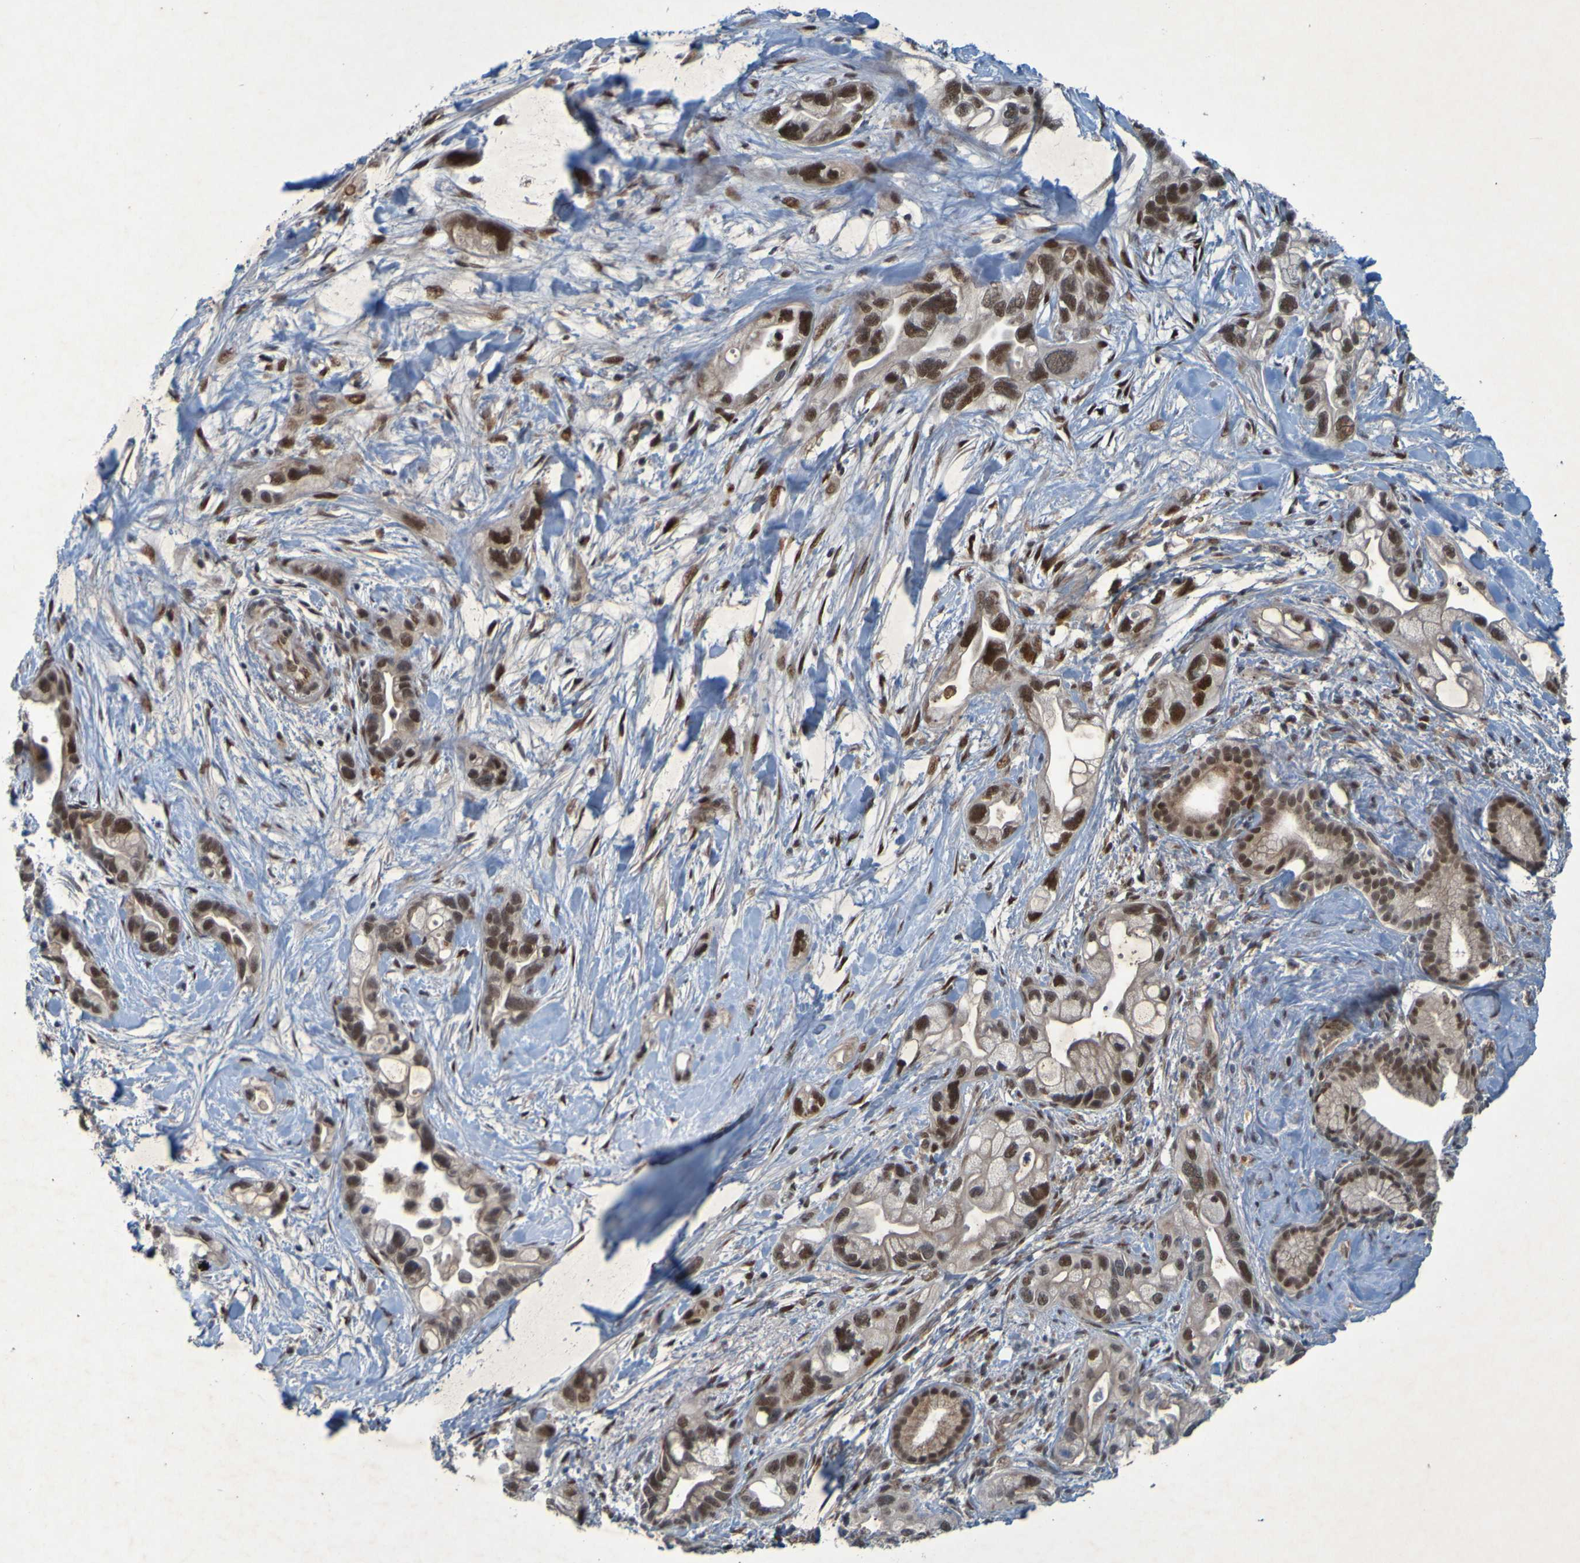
{"staining": {"intensity": "moderate", "quantity": ">75%", "location": "nuclear"}, "tissue": "pancreatic cancer", "cell_type": "Tumor cells", "image_type": "cancer", "snomed": [{"axis": "morphology", "description": "Adenocarcinoma, NOS"}, {"axis": "topography", "description": "Pancreas"}], "caption": "Immunohistochemistry (DAB) staining of human adenocarcinoma (pancreatic) demonstrates moderate nuclear protein staining in approximately >75% of tumor cells. Nuclei are stained in blue.", "gene": "MCPH1", "patient": {"sex": "female", "age": 77}}